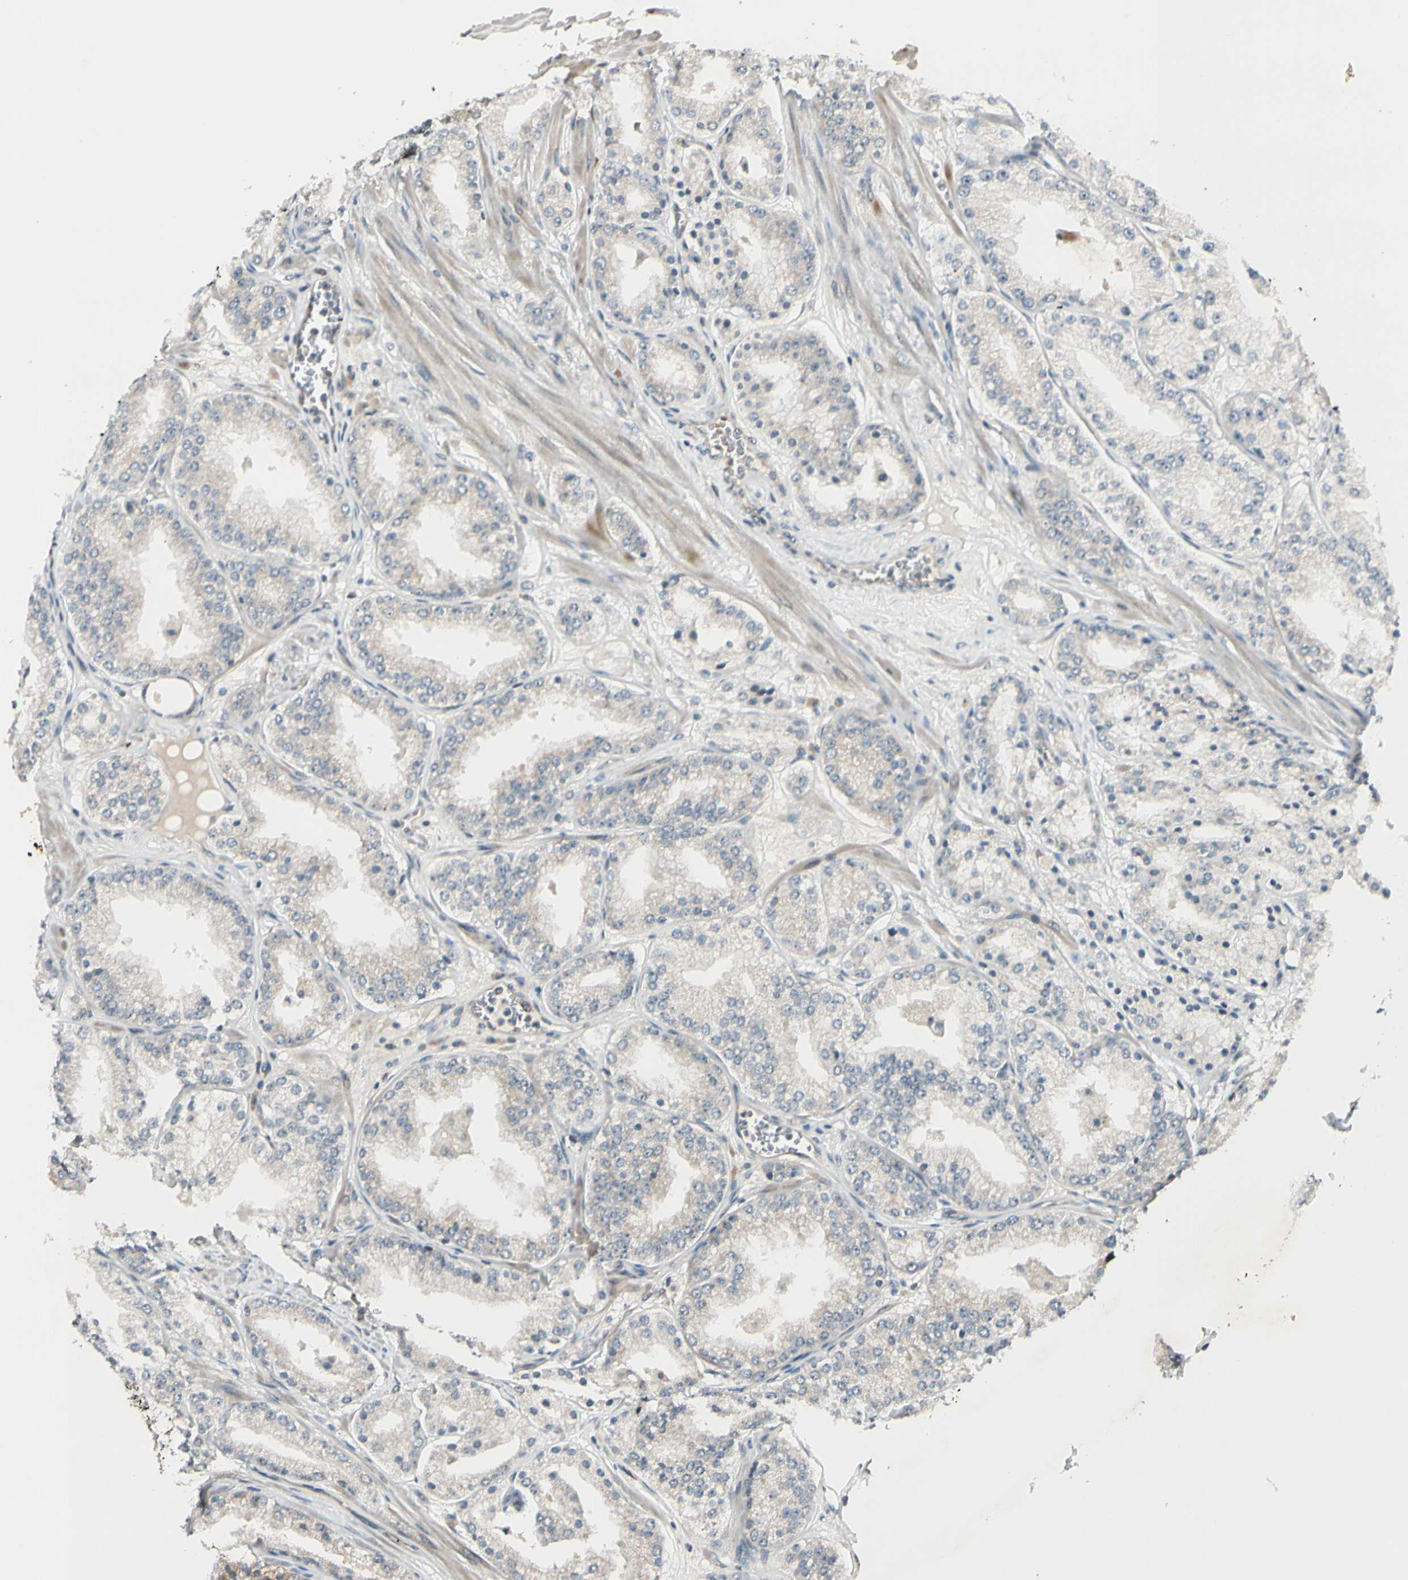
{"staining": {"intensity": "negative", "quantity": "none", "location": "none"}, "tissue": "prostate cancer", "cell_type": "Tumor cells", "image_type": "cancer", "snomed": [{"axis": "morphology", "description": "Adenocarcinoma, High grade"}, {"axis": "topography", "description": "Prostate"}], "caption": "An IHC photomicrograph of prostate cancer is shown. There is no staining in tumor cells of prostate cancer.", "gene": "FGF10", "patient": {"sex": "male", "age": 61}}